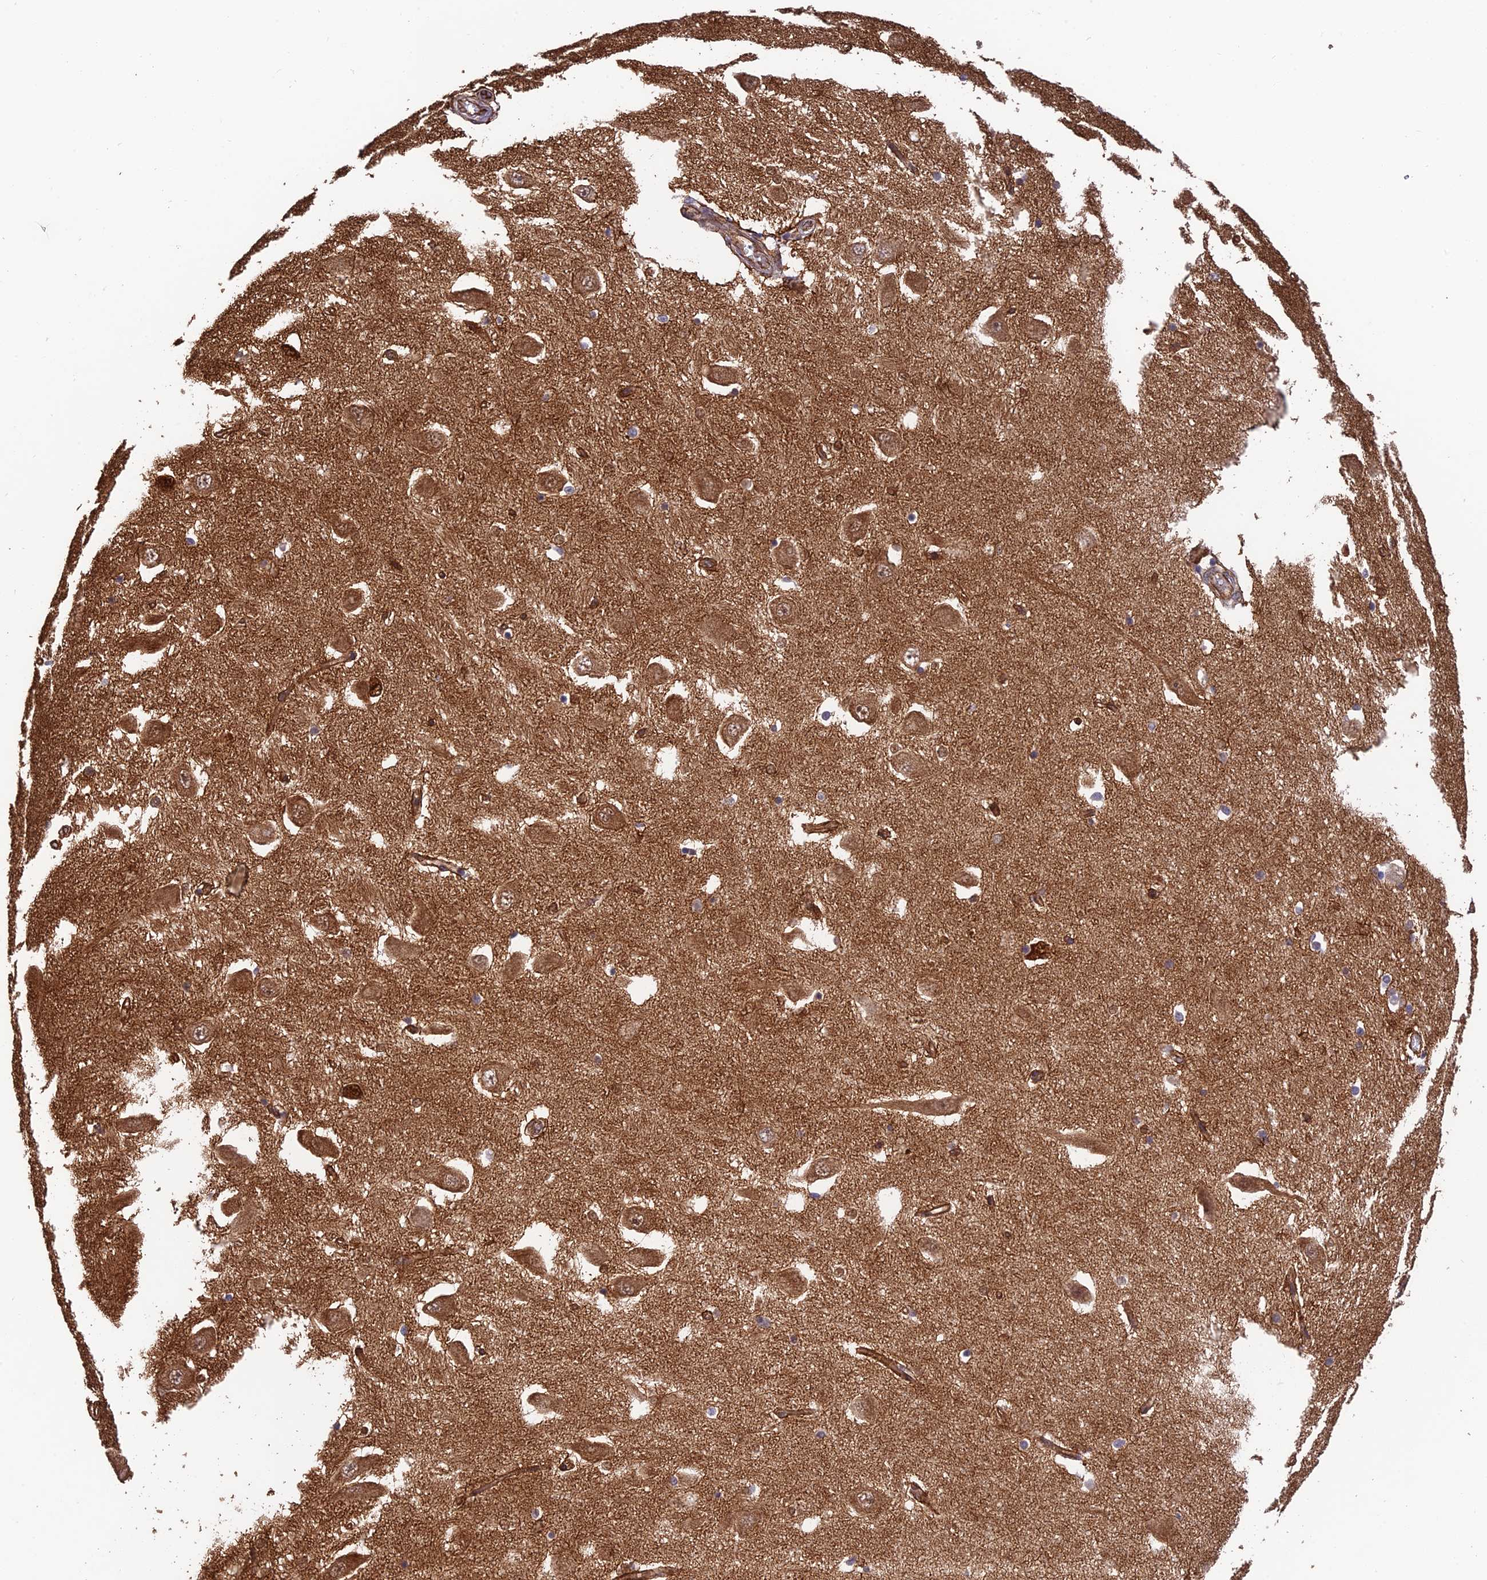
{"staining": {"intensity": "moderate", "quantity": "25%-75%", "location": "cytoplasmic/membranous"}, "tissue": "hippocampus", "cell_type": "Glial cells", "image_type": "normal", "snomed": [{"axis": "morphology", "description": "Normal tissue, NOS"}, {"axis": "topography", "description": "Hippocampus"}], "caption": "Immunohistochemistry (IHC) staining of normal hippocampus, which exhibits medium levels of moderate cytoplasmic/membranous positivity in approximately 25%-75% of glial cells indicating moderate cytoplasmic/membranous protein expression. The staining was performed using DAB (3,3'-diaminobenzidine) (brown) for protein detection and nuclei were counterstained in hematoxylin (blue).", "gene": "HOMER2", "patient": {"sex": "male", "age": 45}}